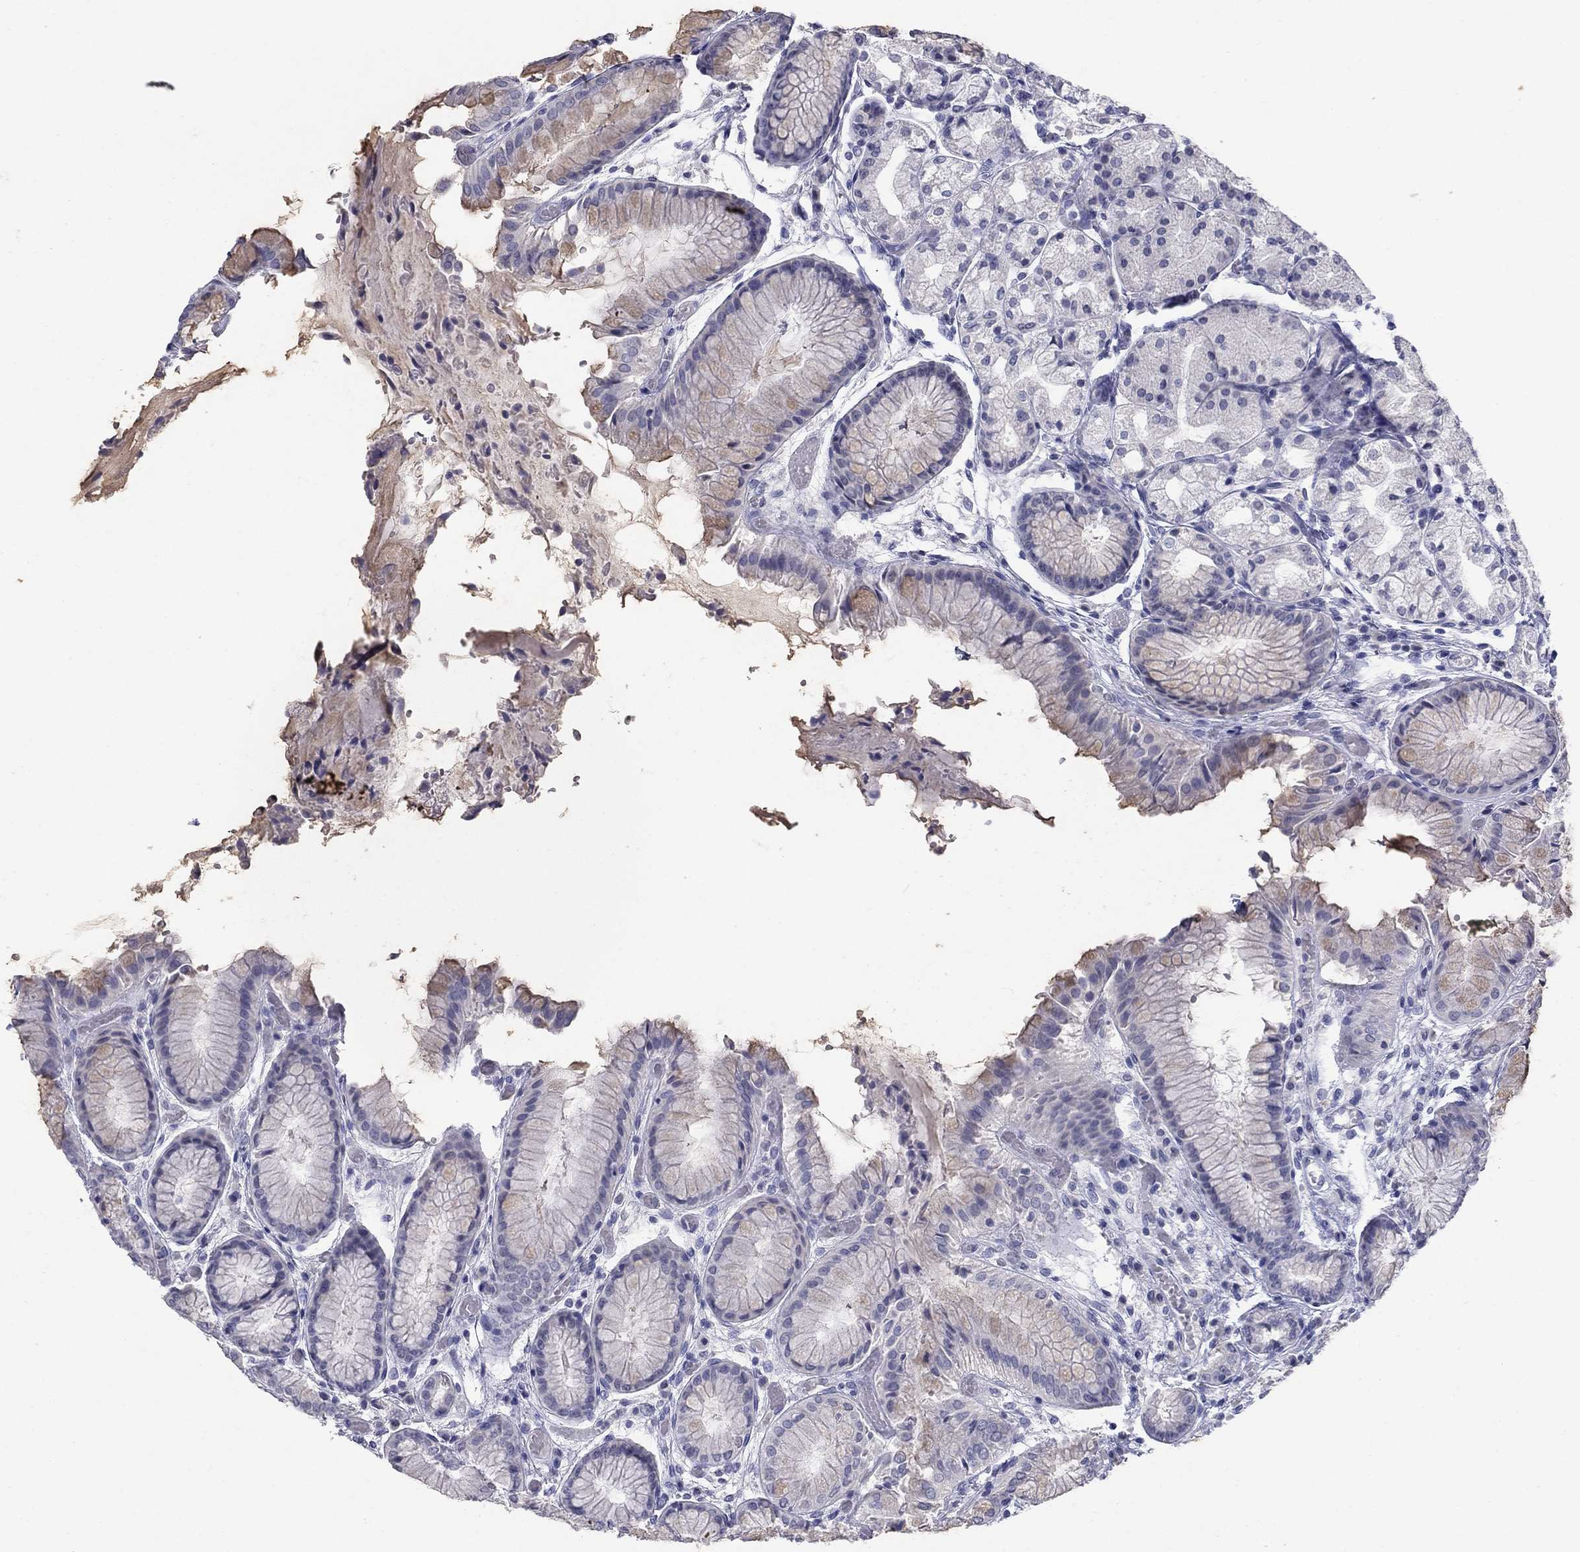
{"staining": {"intensity": "weak", "quantity": "<25%", "location": "cytoplasmic/membranous"}, "tissue": "stomach", "cell_type": "Glandular cells", "image_type": "normal", "snomed": [{"axis": "morphology", "description": "Normal tissue, NOS"}, {"axis": "topography", "description": "Stomach, upper"}], "caption": "Immunohistochemistry (IHC) of unremarkable human stomach displays no positivity in glandular cells. Nuclei are stained in blue.", "gene": "KRT75", "patient": {"sex": "male", "age": 72}}